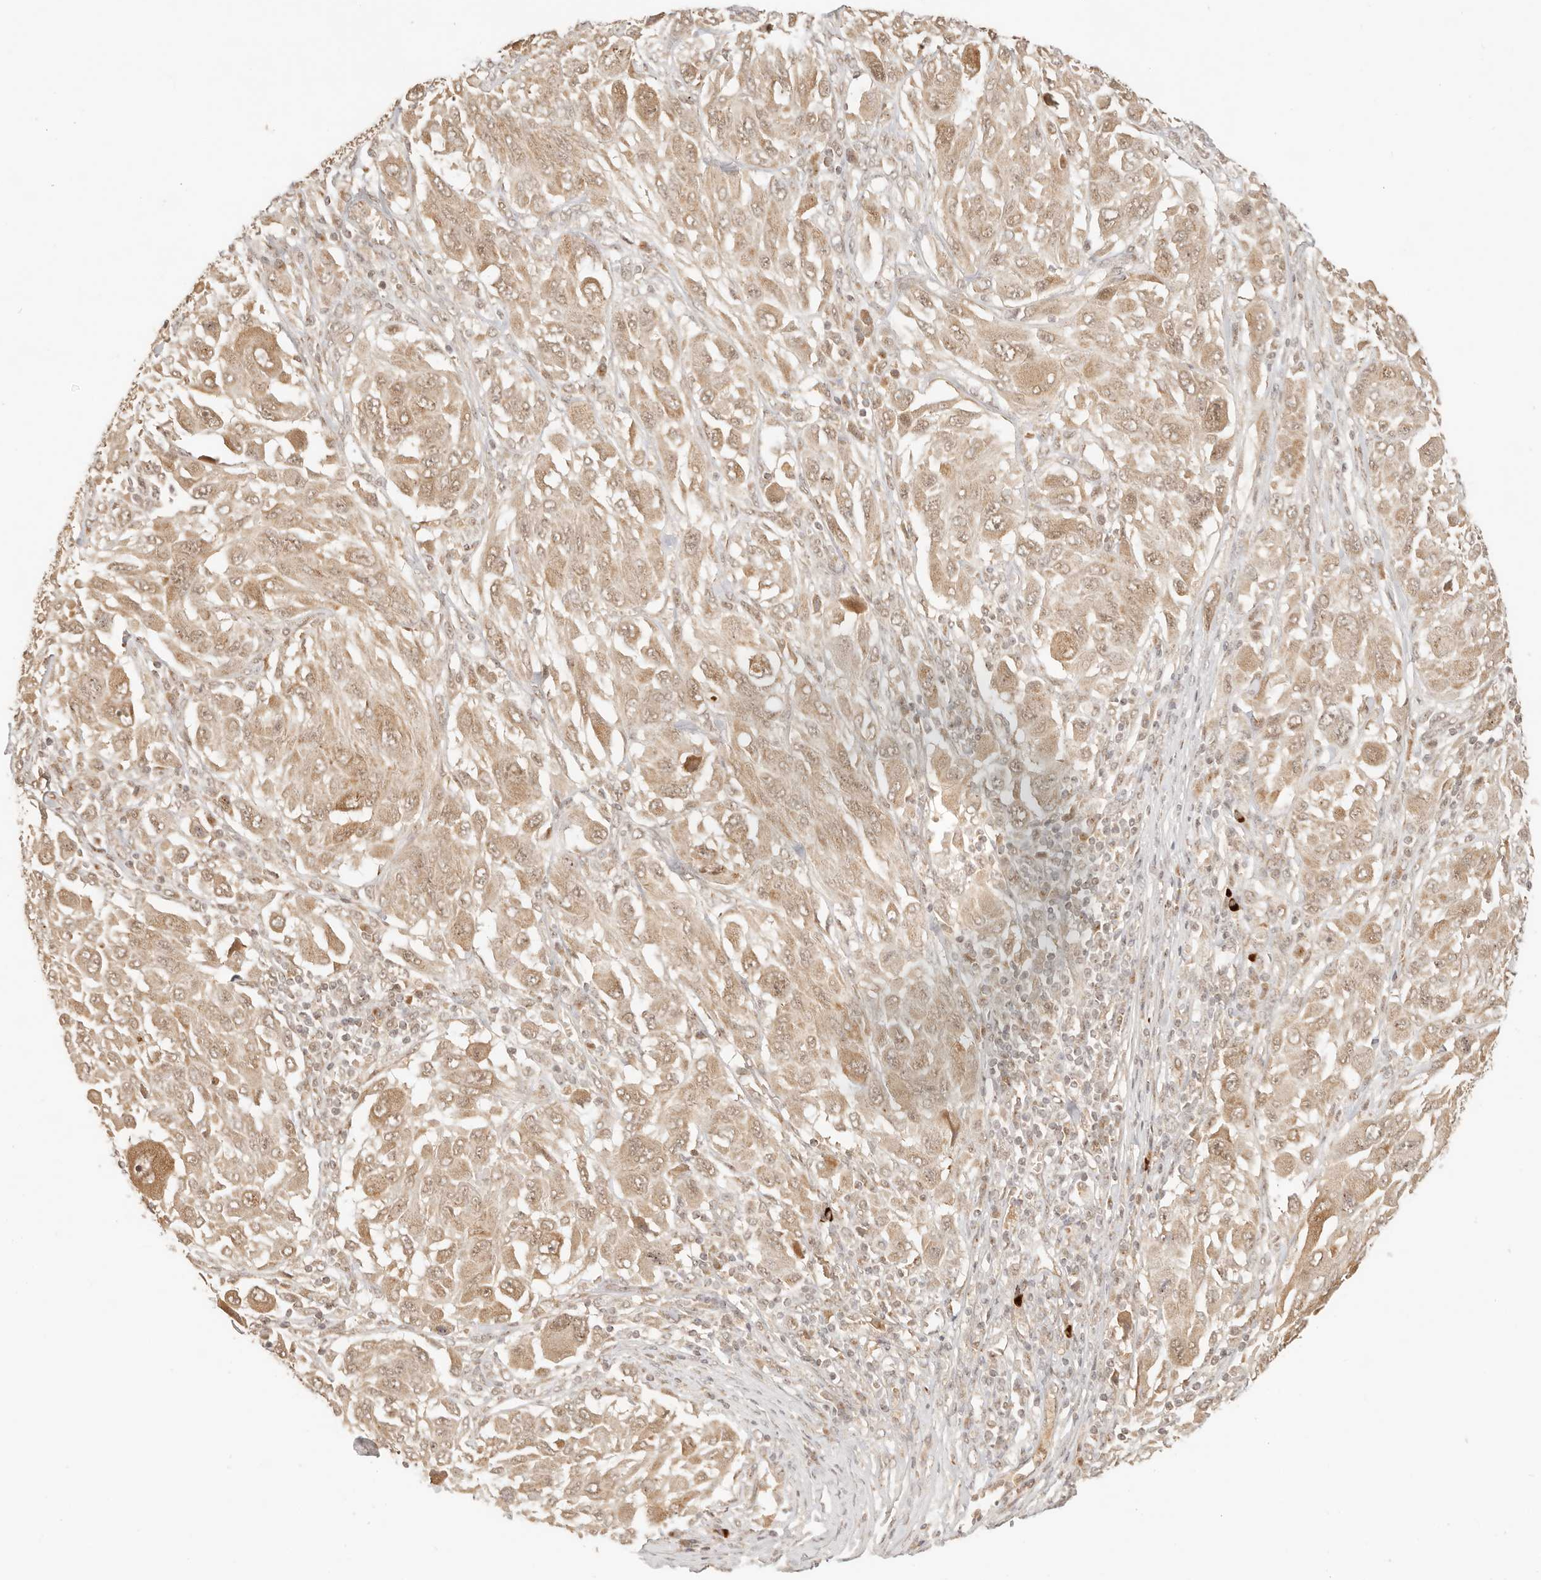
{"staining": {"intensity": "weak", "quantity": ">75%", "location": "cytoplasmic/membranous,nuclear"}, "tissue": "melanoma", "cell_type": "Tumor cells", "image_type": "cancer", "snomed": [{"axis": "morphology", "description": "Malignant melanoma, NOS"}, {"axis": "topography", "description": "Skin"}], "caption": "Protein positivity by IHC exhibits weak cytoplasmic/membranous and nuclear positivity in approximately >75% of tumor cells in melanoma.", "gene": "INTS11", "patient": {"sex": "female", "age": 91}}